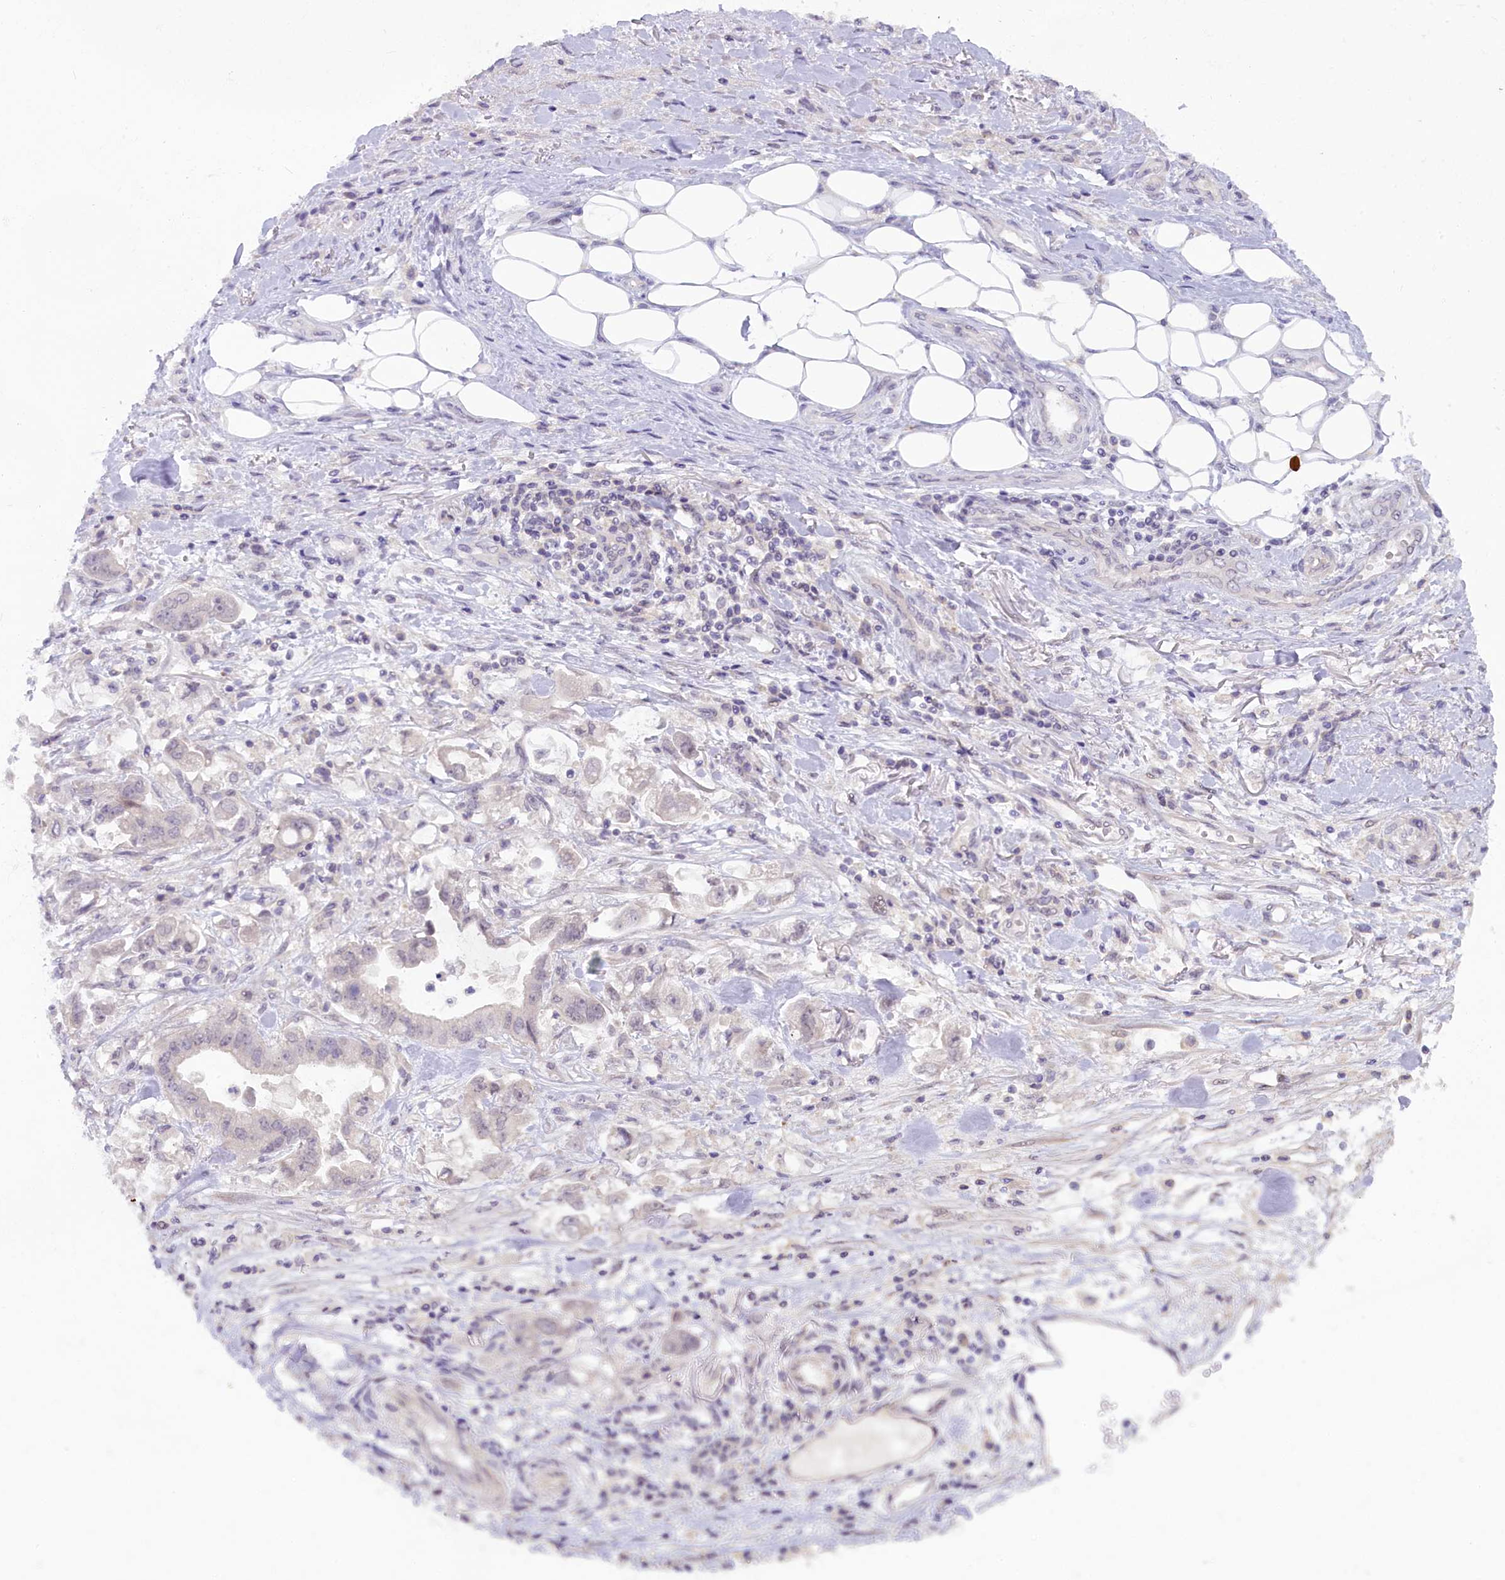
{"staining": {"intensity": "weak", "quantity": "<25%", "location": "nuclear"}, "tissue": "stomach cancer", "cell_type": "Tumor cells", "image_type": "cancer", "snomed": [{"axis": "morphology", "description": "Adenocarcinoma, NOS"}, {"axis": "topography", "description": "Stomach"}], "caption": "Stomach cancer was stained to show a protein in brown. There is no significant expression in tumor cells.", "gene": "CRAMP1", "patient": {"sex": "male", "age": 62}}